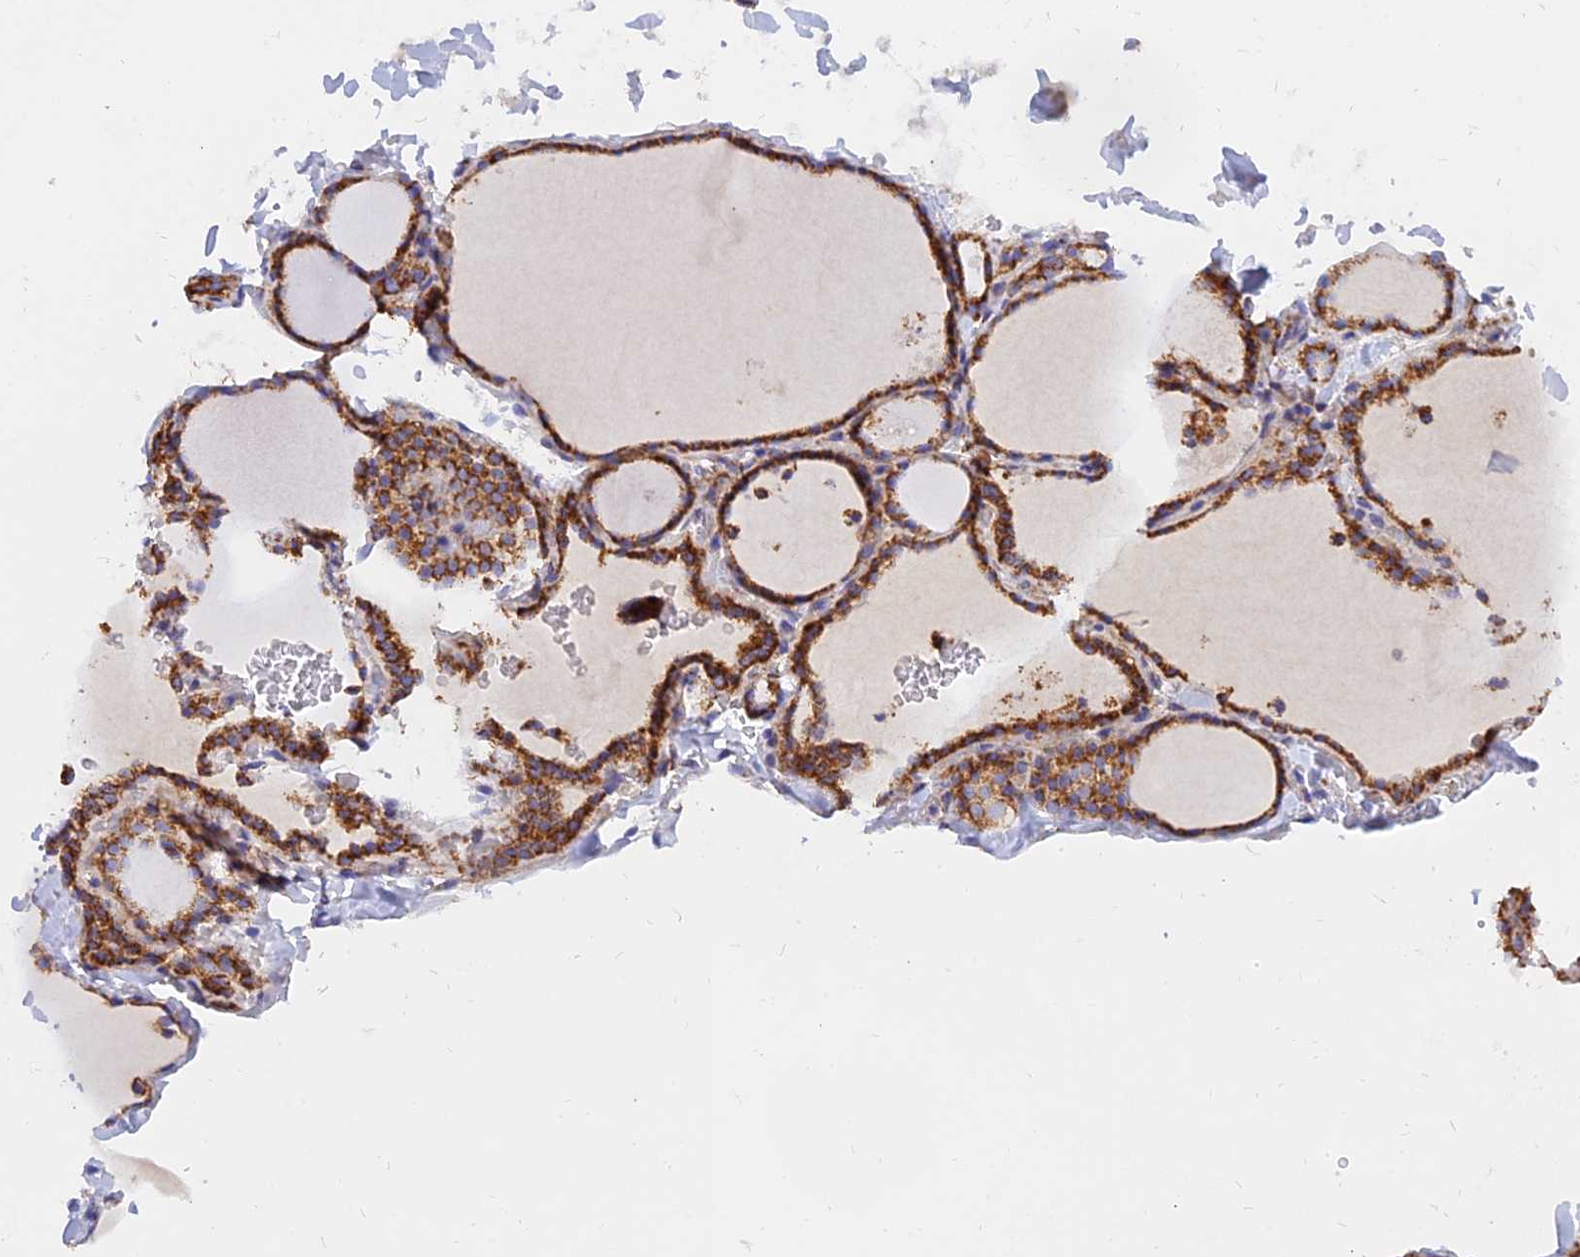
{"staining": {"intensity": "strong", "quantity": ">75%", "location": "cytoplasmic/membranous"}, "tissue": "thyroid gland", "cell_type": "Glandular cells", "image_type": "normal", "snomed": [{"axis": "morphology", "description": "Normal tissue, NOS"}, {"axis": "topography", "description": "Thyroid gland"}], "caption": "This is an image of IHC staining of normal thyroid gland, which shows strong positivity in the cytoplasmic/membranous of glandular cells.", "gene": "NDUFB6", "patient": {"sex": "female", "age": 22}}